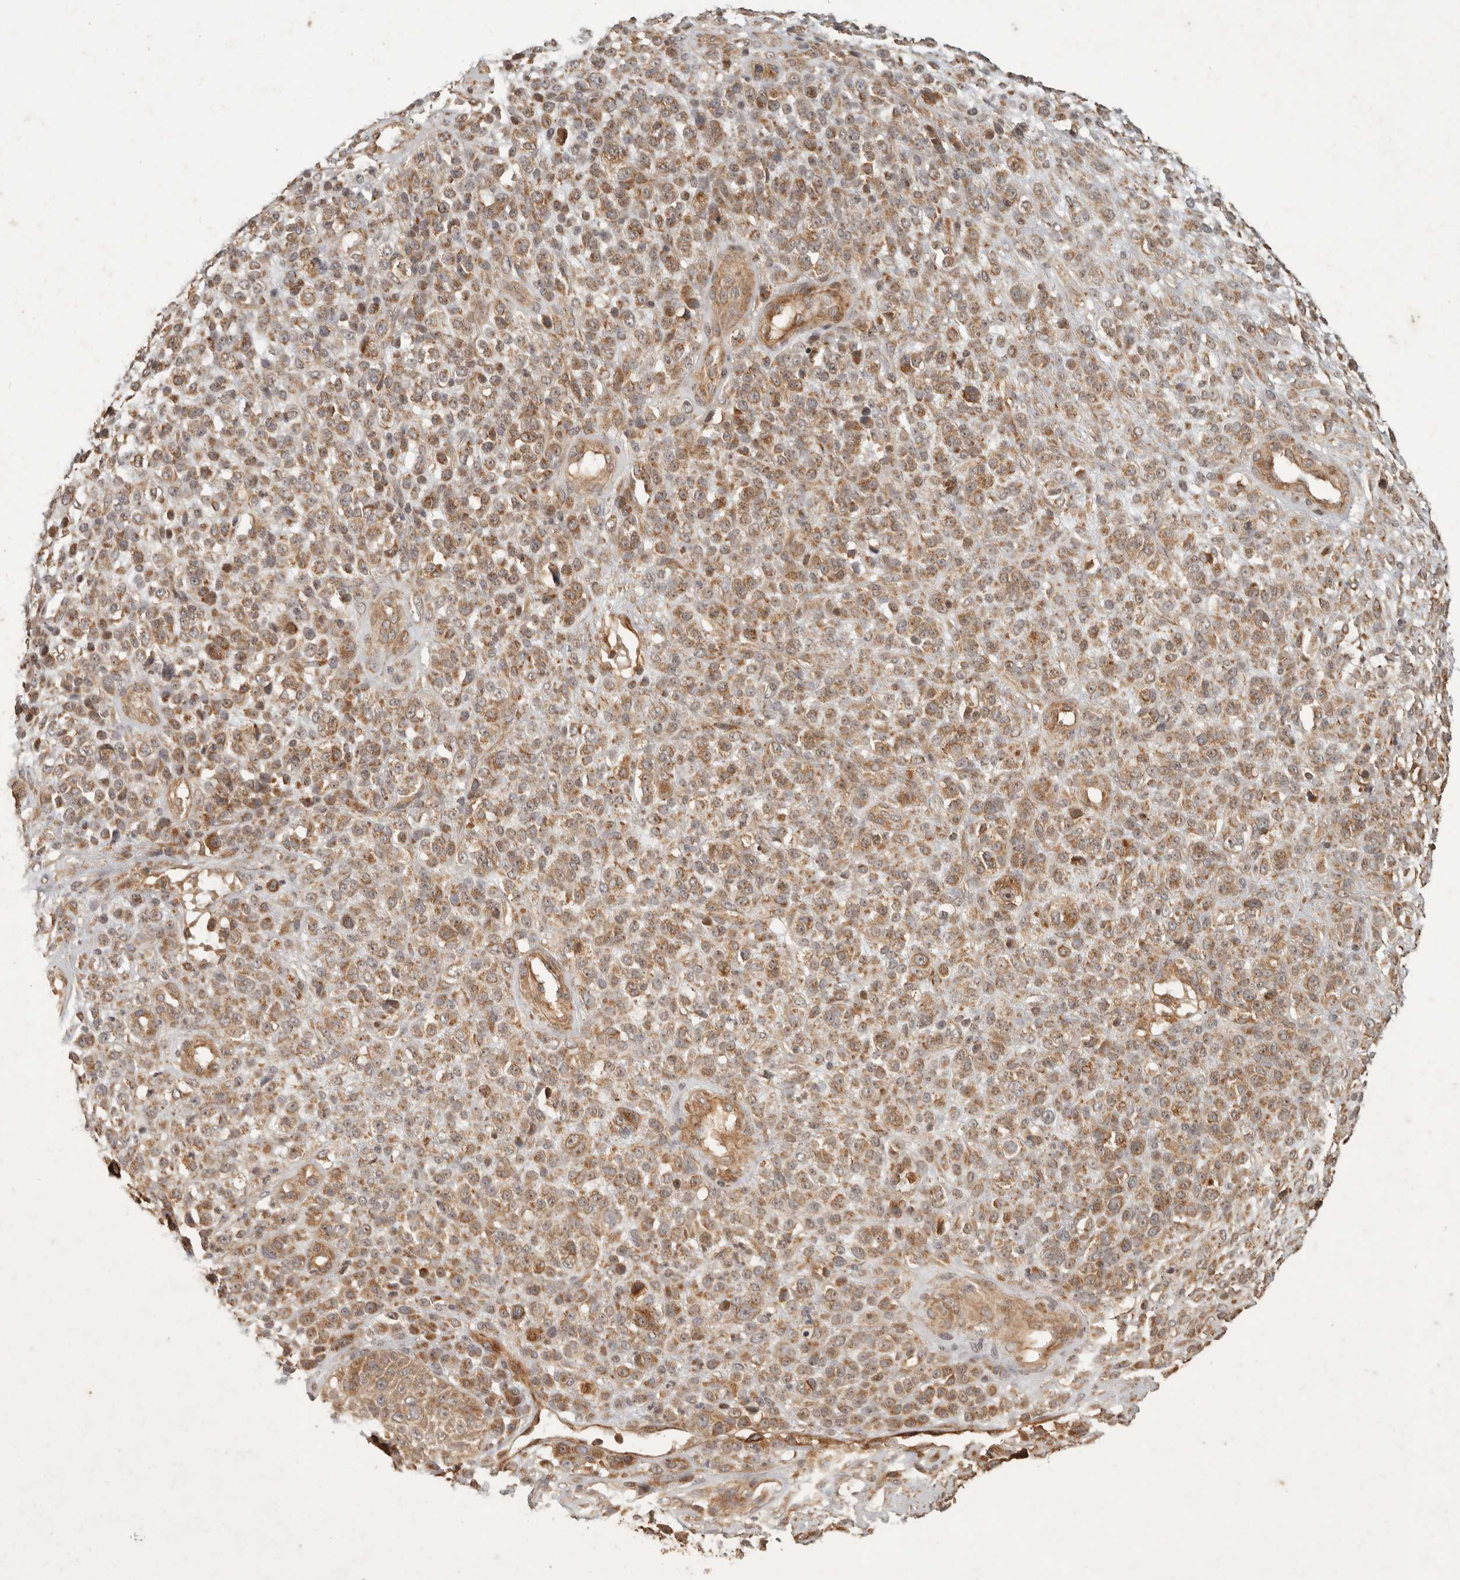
{"staining": {"intensity": "moderate", "quantity": ">75%", "location": "cytoplasmic/membranous"}, "tissue": "melanoma", "cell_type": "Tumor cells", "image_type": "cancer", "snomed": [{"axis": "morphology", "description": "Malignant melanoma, NOS"}, {"axis": "topography", "description": "Skin"}], "caption": "Human malignant melanoma stained with a protein marker exhibits moderate staining in tumor cells.", "gene": "CLEC4C", "patient": {"sex": "female", "age": 55}}